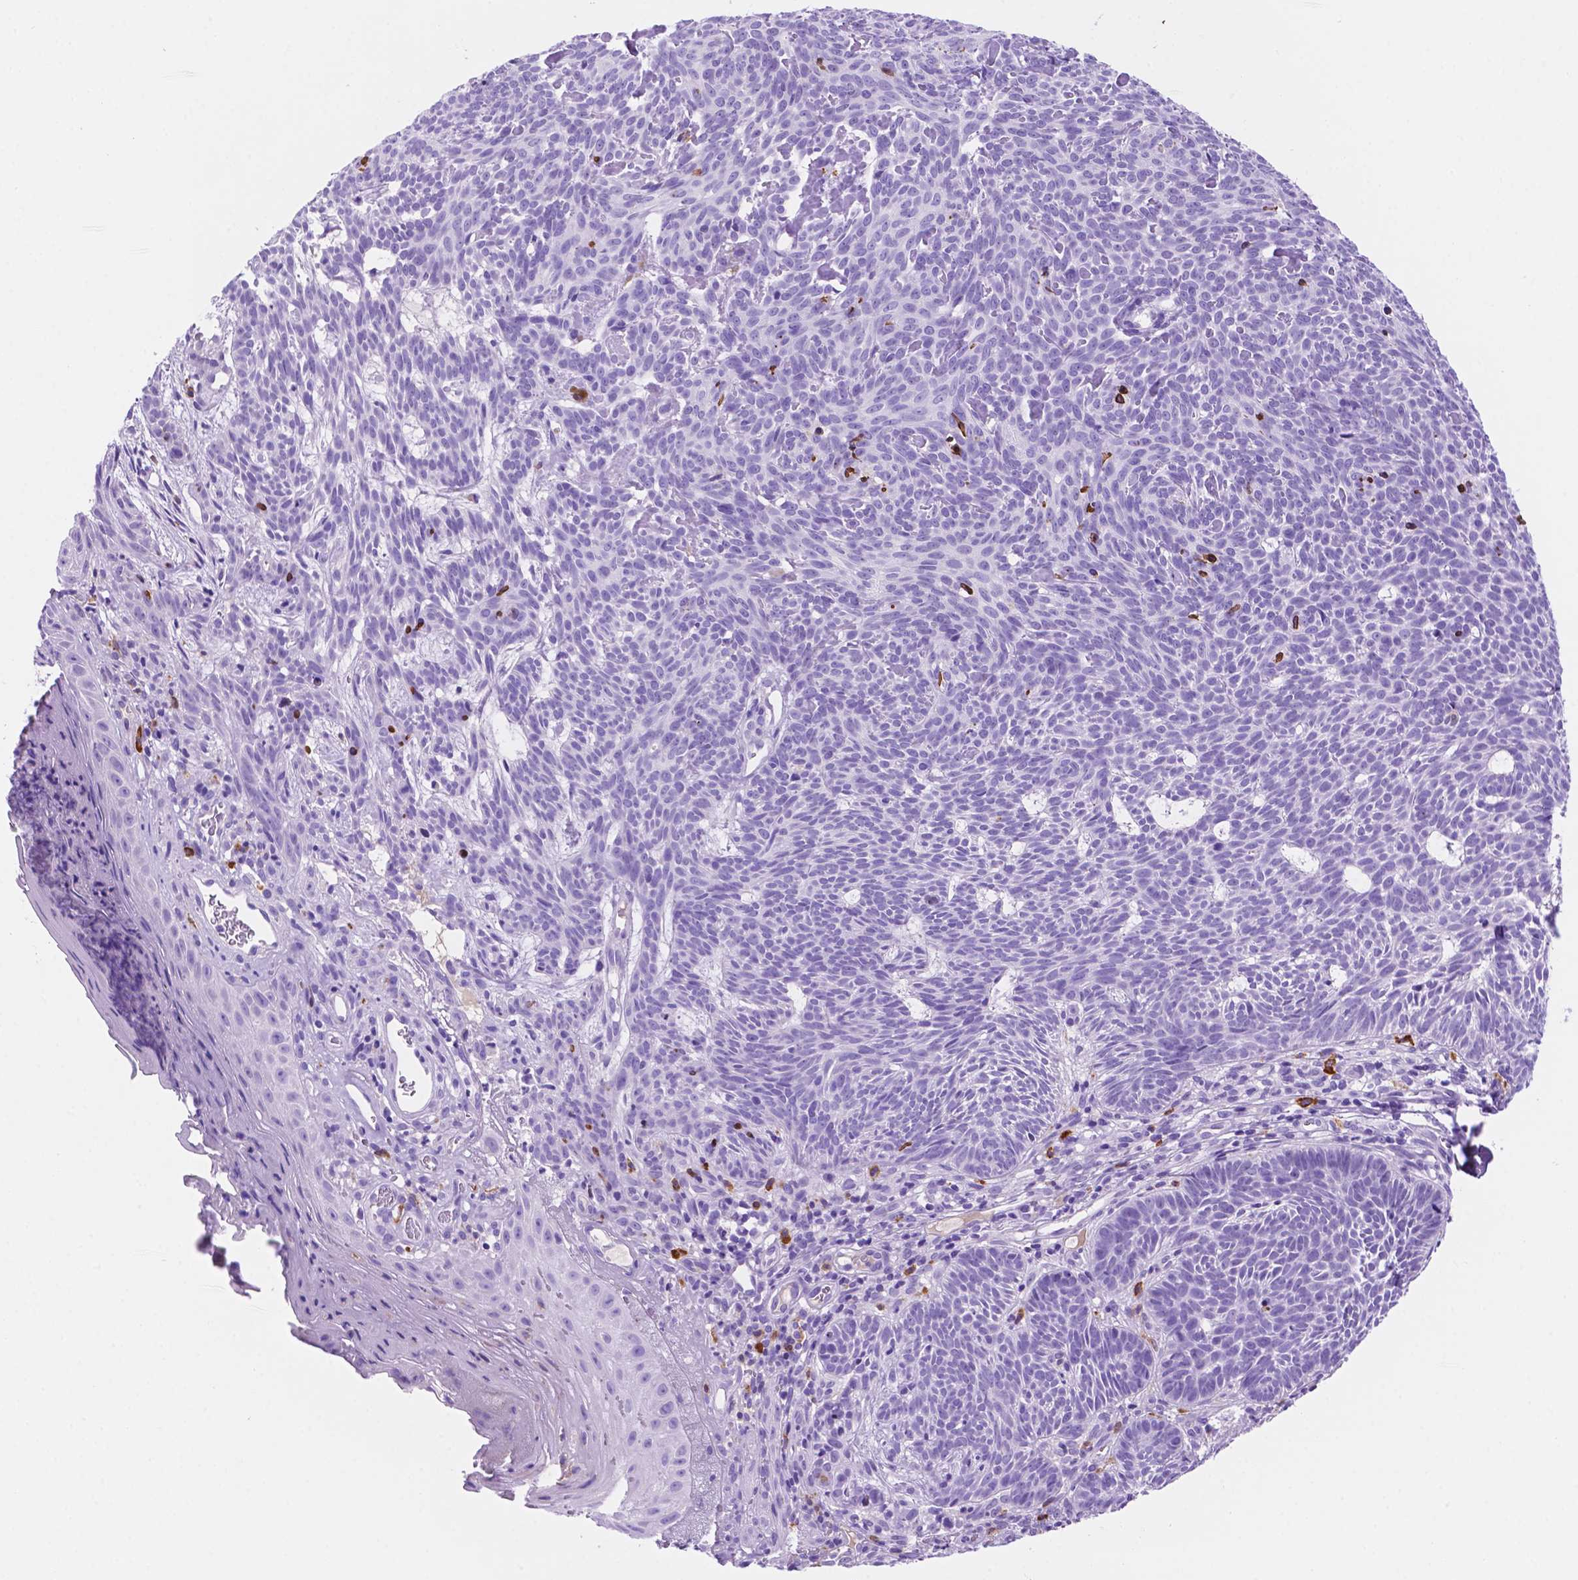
{"staining": {"intensity": "negative", "quantity": "none", "location": "none"}, "tissue": "skin cancer", "cell_type": "Tumor cells", "image_type": "cancer", "snomed": [{"axis": "morphology", "description": "Basal cell carcinoma"}, {"axis": "topography", "description": "Skin"}], "caption": "This is an immunohistochemistry photomicrograph of human skin cancer (basal cell carcinoma). There is no positivity in tumor cells.", "gene": "FOXB2", "patient": {"sex": "male", "age": 59}}